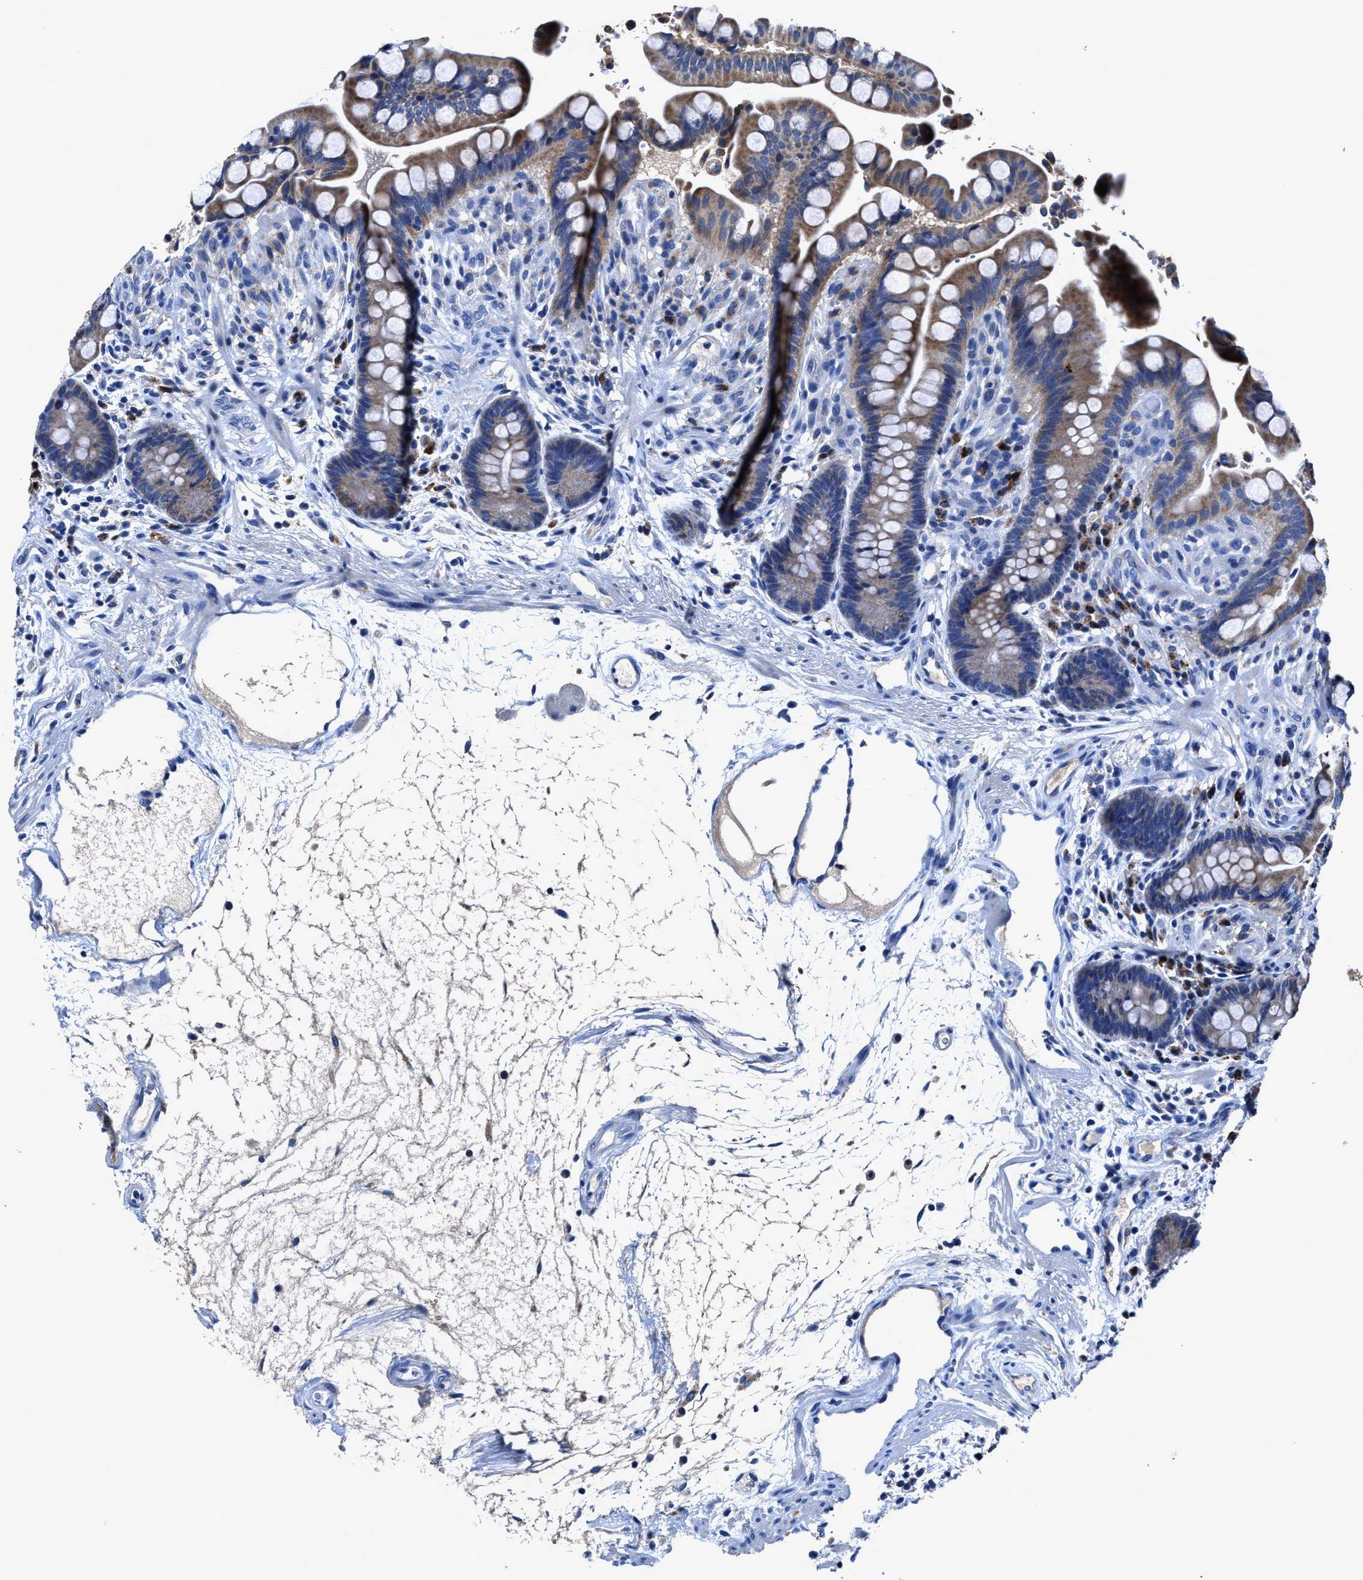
{"staining": {"intensity": "negative", "quantity": "none", "location": "none"}, "tissue": "colon", "cell_type": "Endothelial cells", "image_type": "normal", "snomed": [{"axis": "morphology", "description": "Normal tissue, NOS"}, {"axis": "topography", "description": "Colon"}], "caption": "High power microscopy micrograph of an immunohistochemistry (IHC) histopathology image of benign colon, revealing no significant expression in endothelial cells.", "gene": "UBR4", "patient": {"sex": "male", "age": 73}}